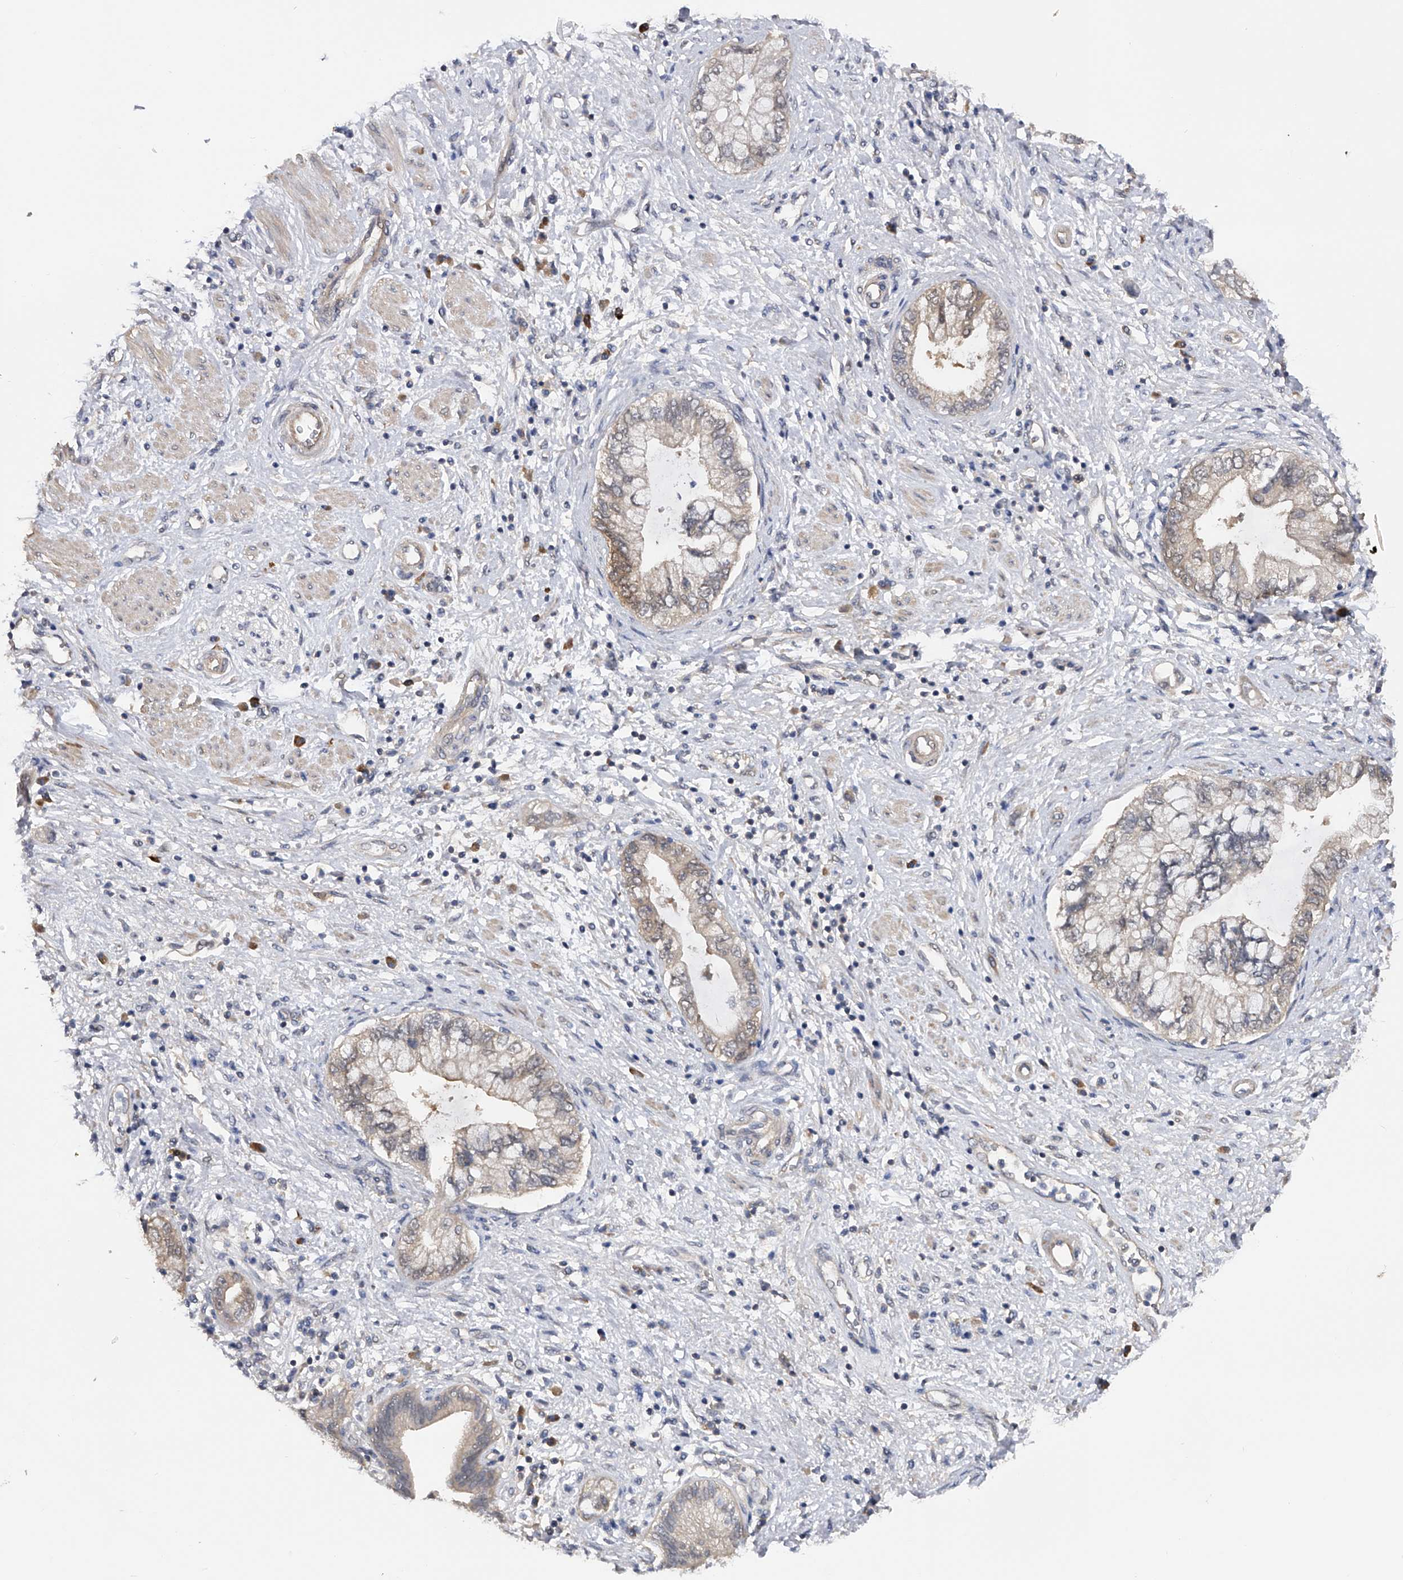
{"staining": {"intensity": "negative", "quantity": "none", "location": "none"}, "tissue": "pancreatic cancer", "cell_type": "Tumor cells", "image_type": "cancer", "snomed": [{"axis": "morphology", "description": "Adenocarcinoma, NOS"}, {"axis": "topography", "description": "Pancreas"}], "caption": "The image shows no staining of tumor cells in pancreatic adenocarcinoma.", "gene": "CFAP298", "patient": {"sex": "female", "age": 73}}